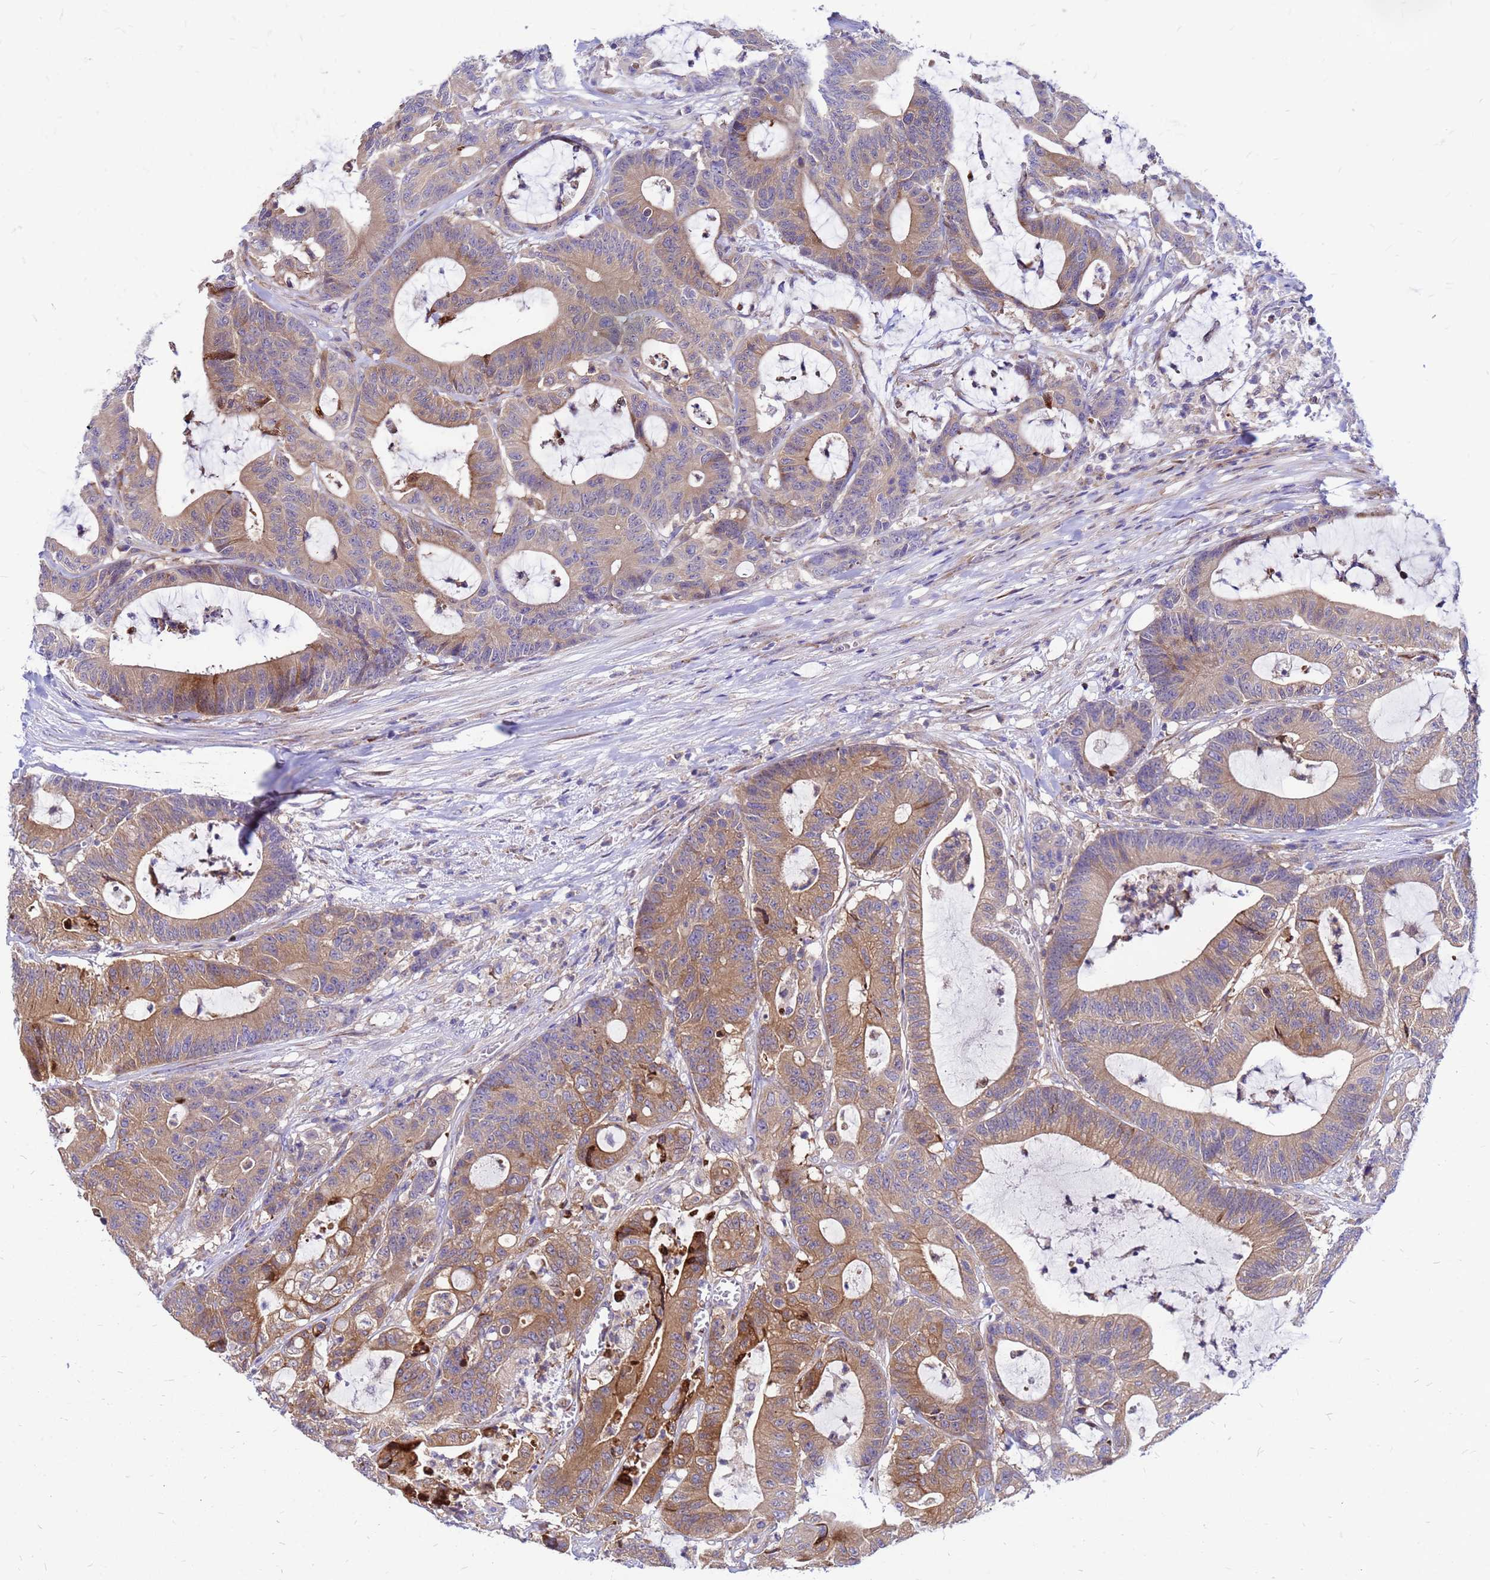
{"staining": {"intensity": "moderate", "quantity": ">75%", "location": "cytoplasmic/membranous"}, "tissue": "colorectal cancer", "cell_type": "Tumor cells", "image_type": "cancer", "snomed": [{"axis": "morphology", "description": "Adenocarcinoma, NOS"}, {"axis": "topography", "description": "Colon"}], "caption": "There is medium levels of moderate cytoplasmic/membranous staining in tumor cells of colorectal adenocarcinoma, as demonstrated by immunohistochemical staining (brown color).", "gene": "FHIP1A", "patient": {"sex": "female", "age": 84}}